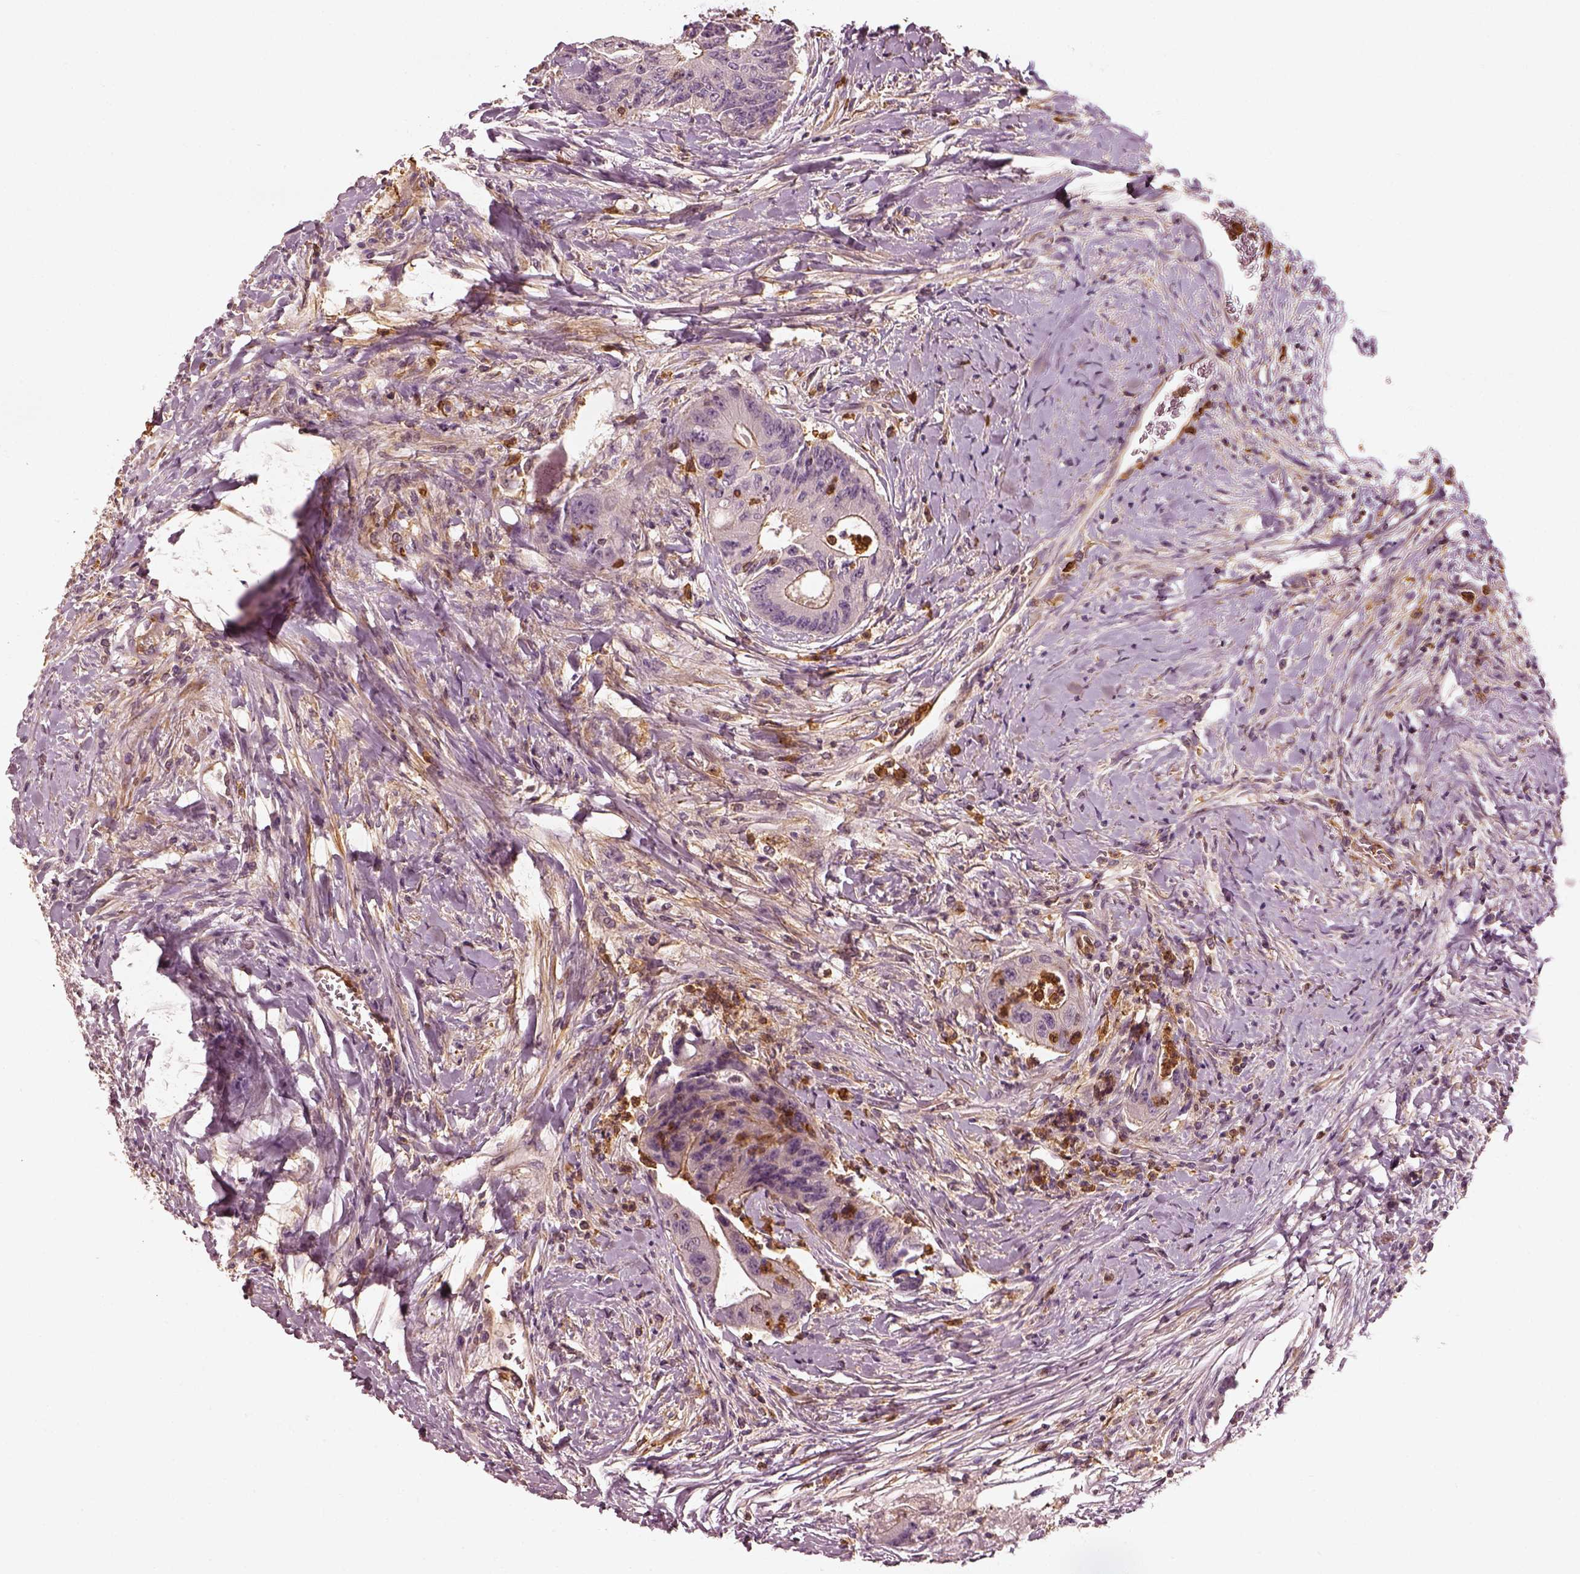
{"staining": {"intensity": "moderate", "quantity": "<25%", "location": "cytoplasmic/membranous"}, "tissue": "colorectal cancer", "cell_type": "Tumor cells", "image_type": "cancer", "snomed": [{"axis": "morphology", "description": "Adenocarcinoma, NOS"}, {"axis": "topography", "description": "Rectum"}], "caption": "A brown stain shows moderate cytoplasmic/membranous staining of a protein in human colorectal cancer (adenocarcinoma) tumor cells. The staining was performed using DAB (3,3'-diaminobenzidine) to visualize the protein expression in brown, while the nuclei were stained in blue with hematoxylin (Magnification: 20x).", "gene": "ZYX", "patient": {"sex": "male", "age": 59}}